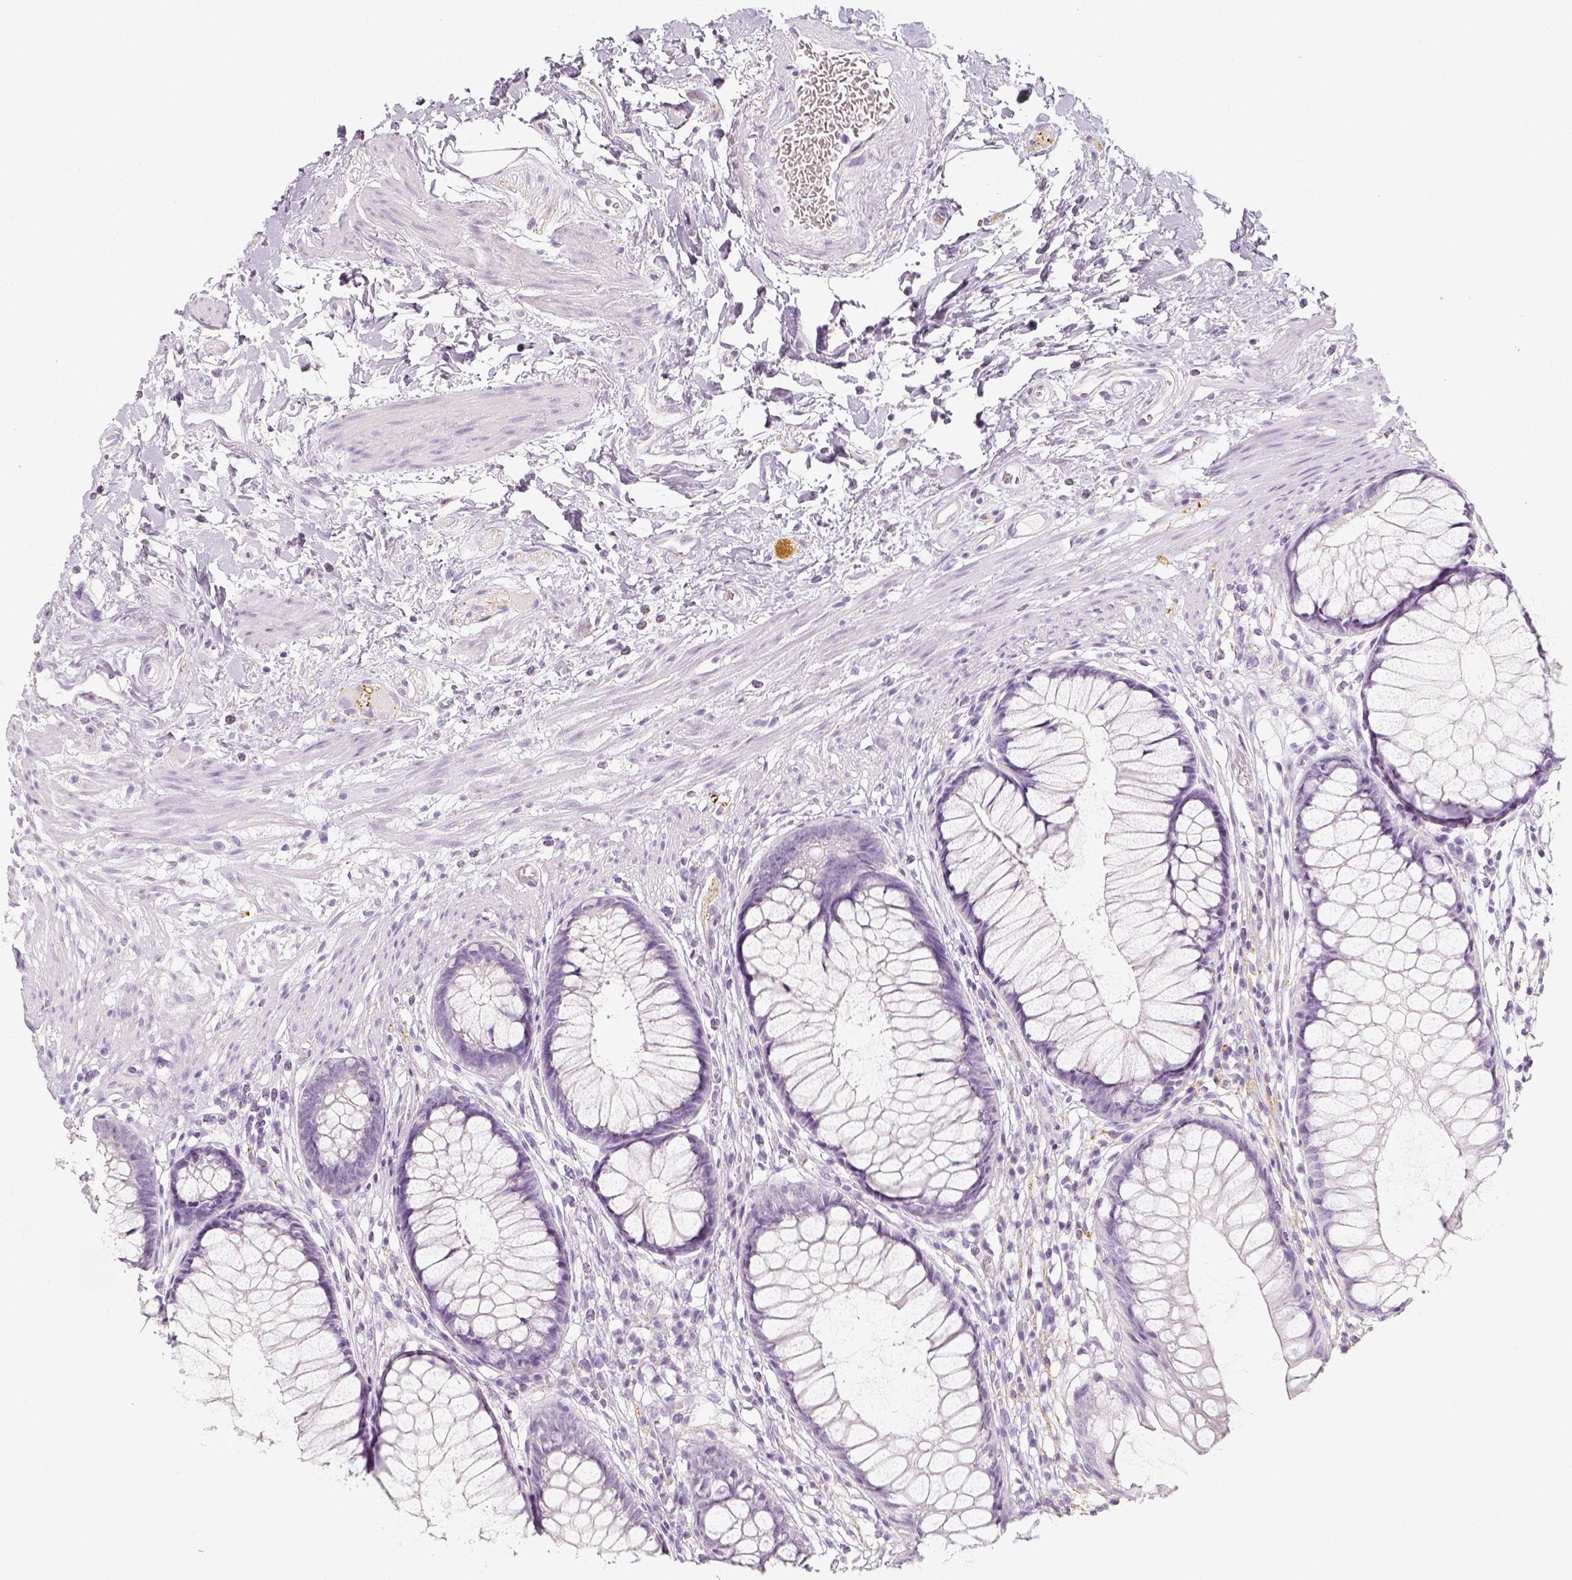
{"staining": {"intensity": "negative", "quantity": "none", "location": "none"}, "tissue": "rectum", "cell_type": "Glandular cells", "image_type": "normal", "snomed": [{"axis": "morphology", "description": "Normal tissue, NOS"}, {"axis": "topography", "description": "Smooth muscle"}, {"axis": "topography", "description": "Rectum"}], "caption": "DAB immunohistochemical staining of unremarkable rectum demonstrates no significant staining in glandular cells. Brightfield microscopy of immunohistochemistry stained with DAB (3,3'-diaminobenzidine) (brown) and hematoxylin (blue), captured at high magnification.", "gene": "NECAB2", "patient": {"sex": "male", "age": 53}}